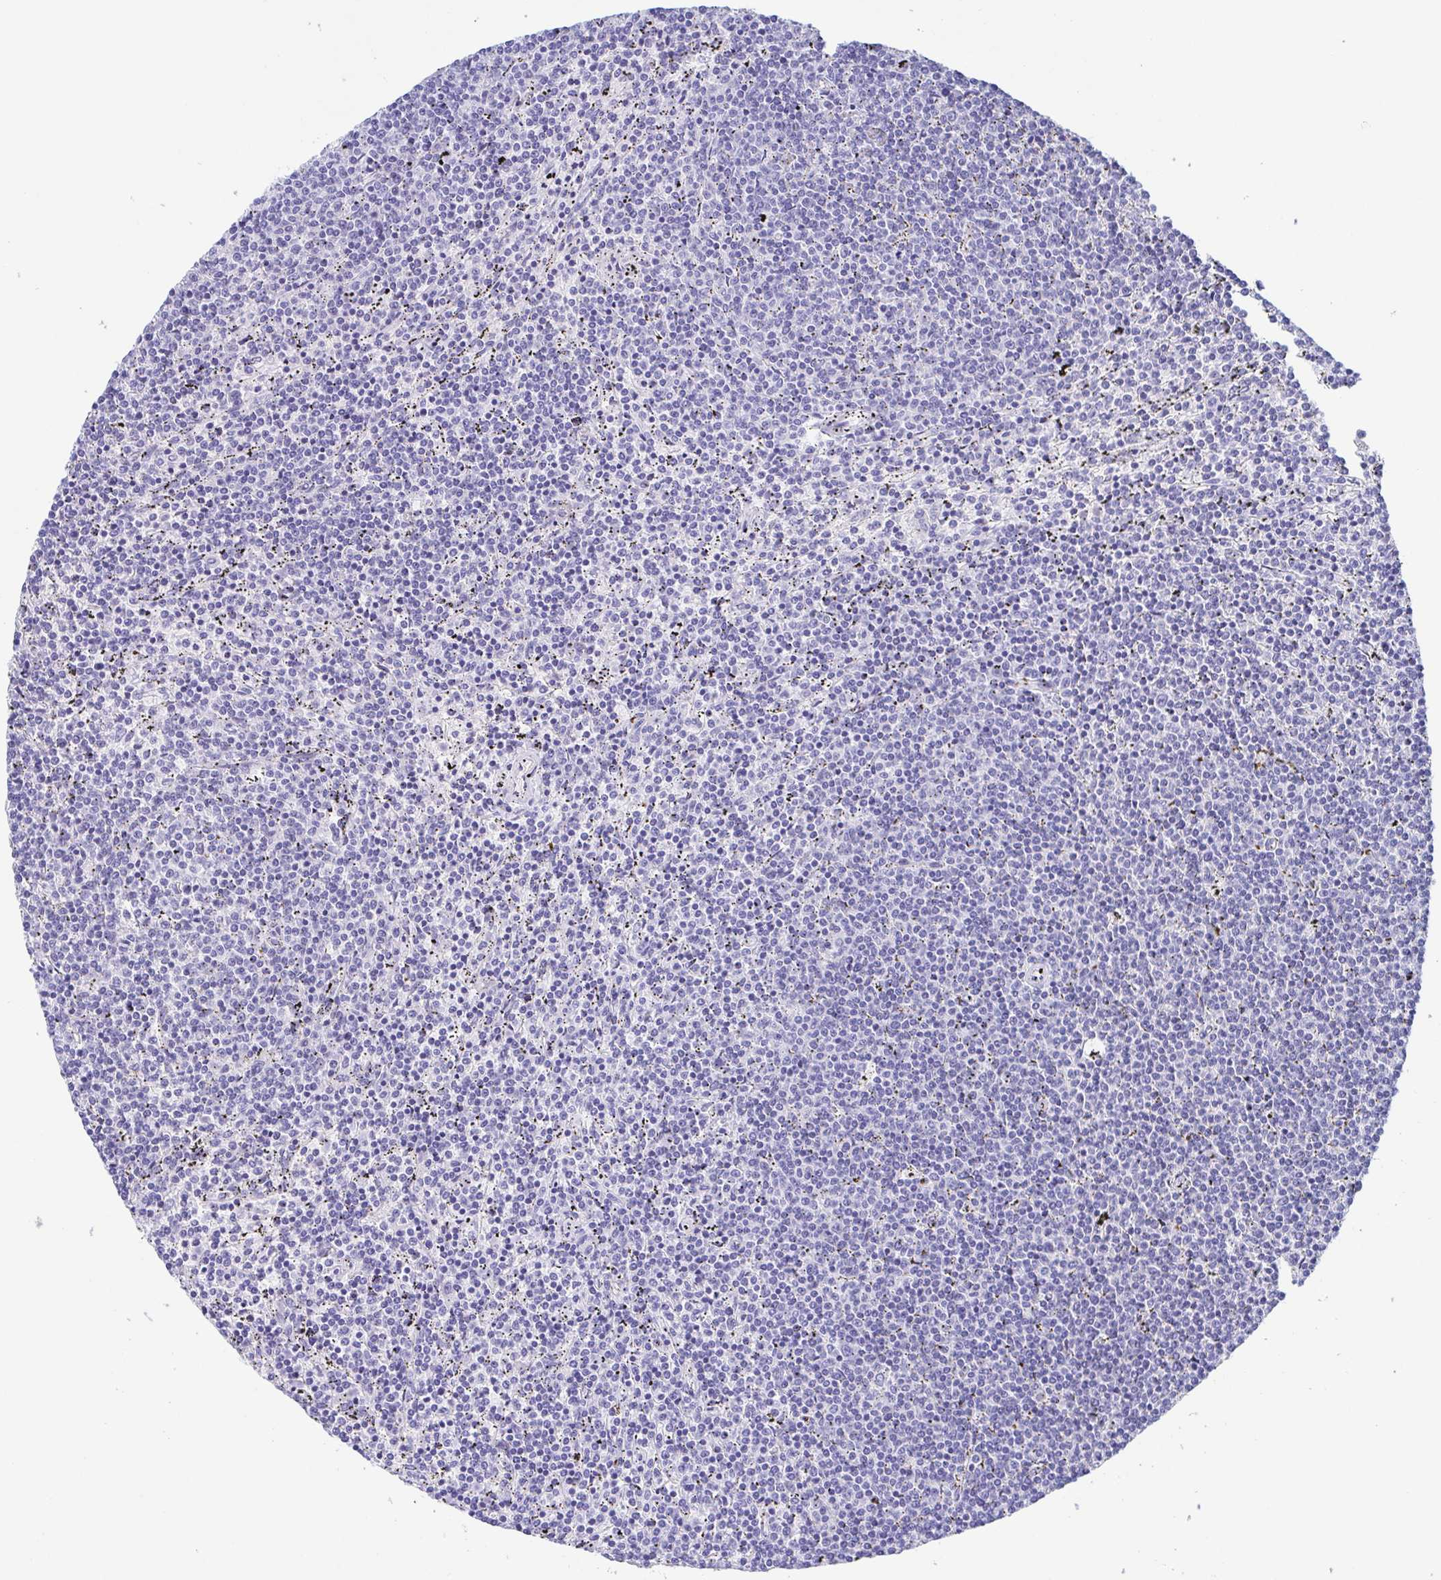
{"staining": {"intensity": "negative", "quantity": "none", "location": "none"}, "tissue": "lymphoma", "cell_type": "Tumor cells", "image_type": "cancer", "snomed": [{"axis": "morphology", "description": "Malignant lymphoma, non-Hodgkin's type, Low grade"}, {"axis": "topography", "description": "Spleen"}], "caption": "Protein analysis of lymphoma demonstrates no significant staining in tumor cells. (DAB (3,3'-diaminobenzidine) IHC with hematoxylin counter stain).", "gene": "MUCL3", "patient": {"sex": "female", "age": 50}}